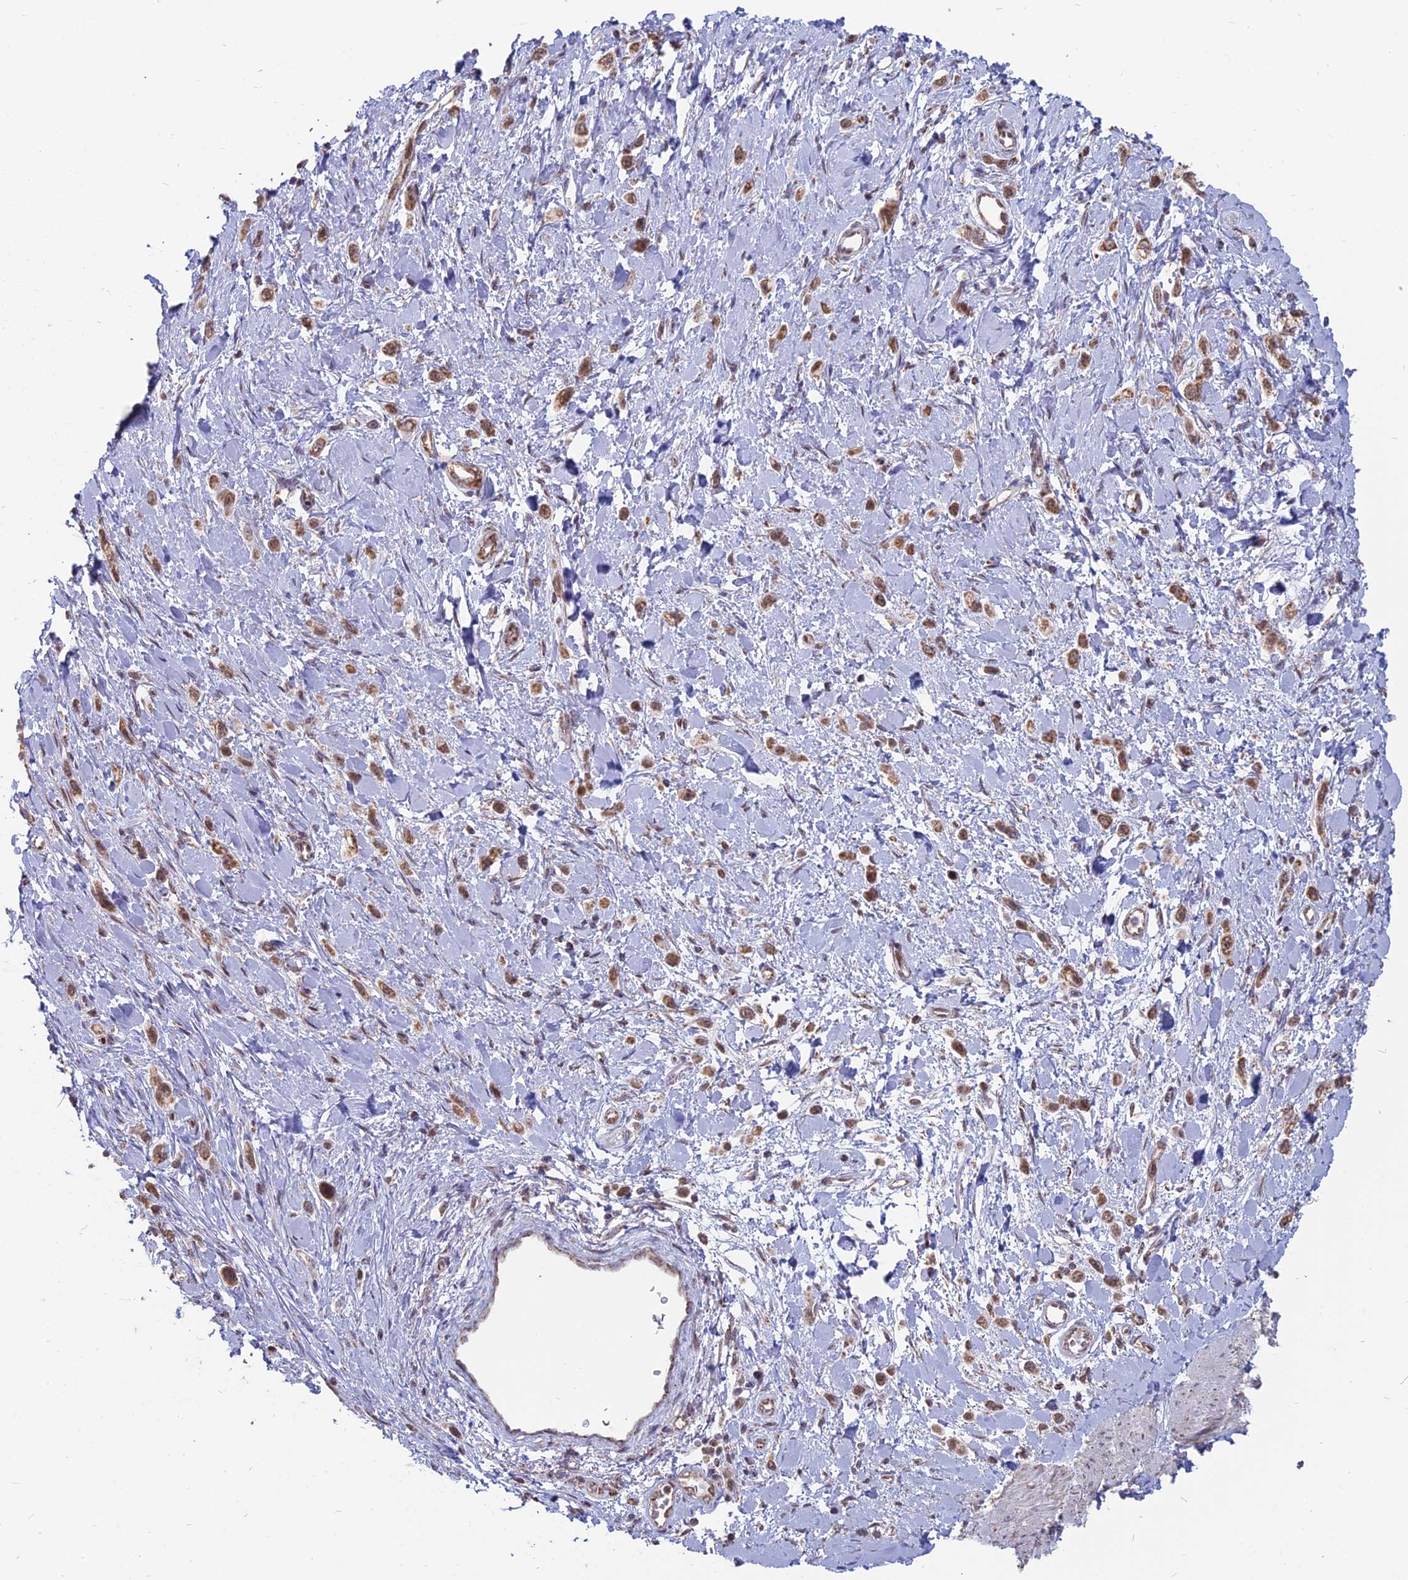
{"staining": {"intensity": "moderate", "quantity": ">75%", "location": "cytoplasmic/membranous"}, "tissue": "stomach cancer", "cell_type": "Tumor cells", "image_type": "cancer", "snomed": [{"axis": "morphology", "description": "Adenocarcinoma, NOS"}, {"axis": "topography", "description": "Stomach"}], "caption": "Adenocarcinoma (stomach) stained for a protein (brown) displays moderate cytoplasmic/membranous positive staining in approximately >75% of tumor cells.", "gene": "ARHGAP40", "patient": {"sex": "female", "age": 65}}